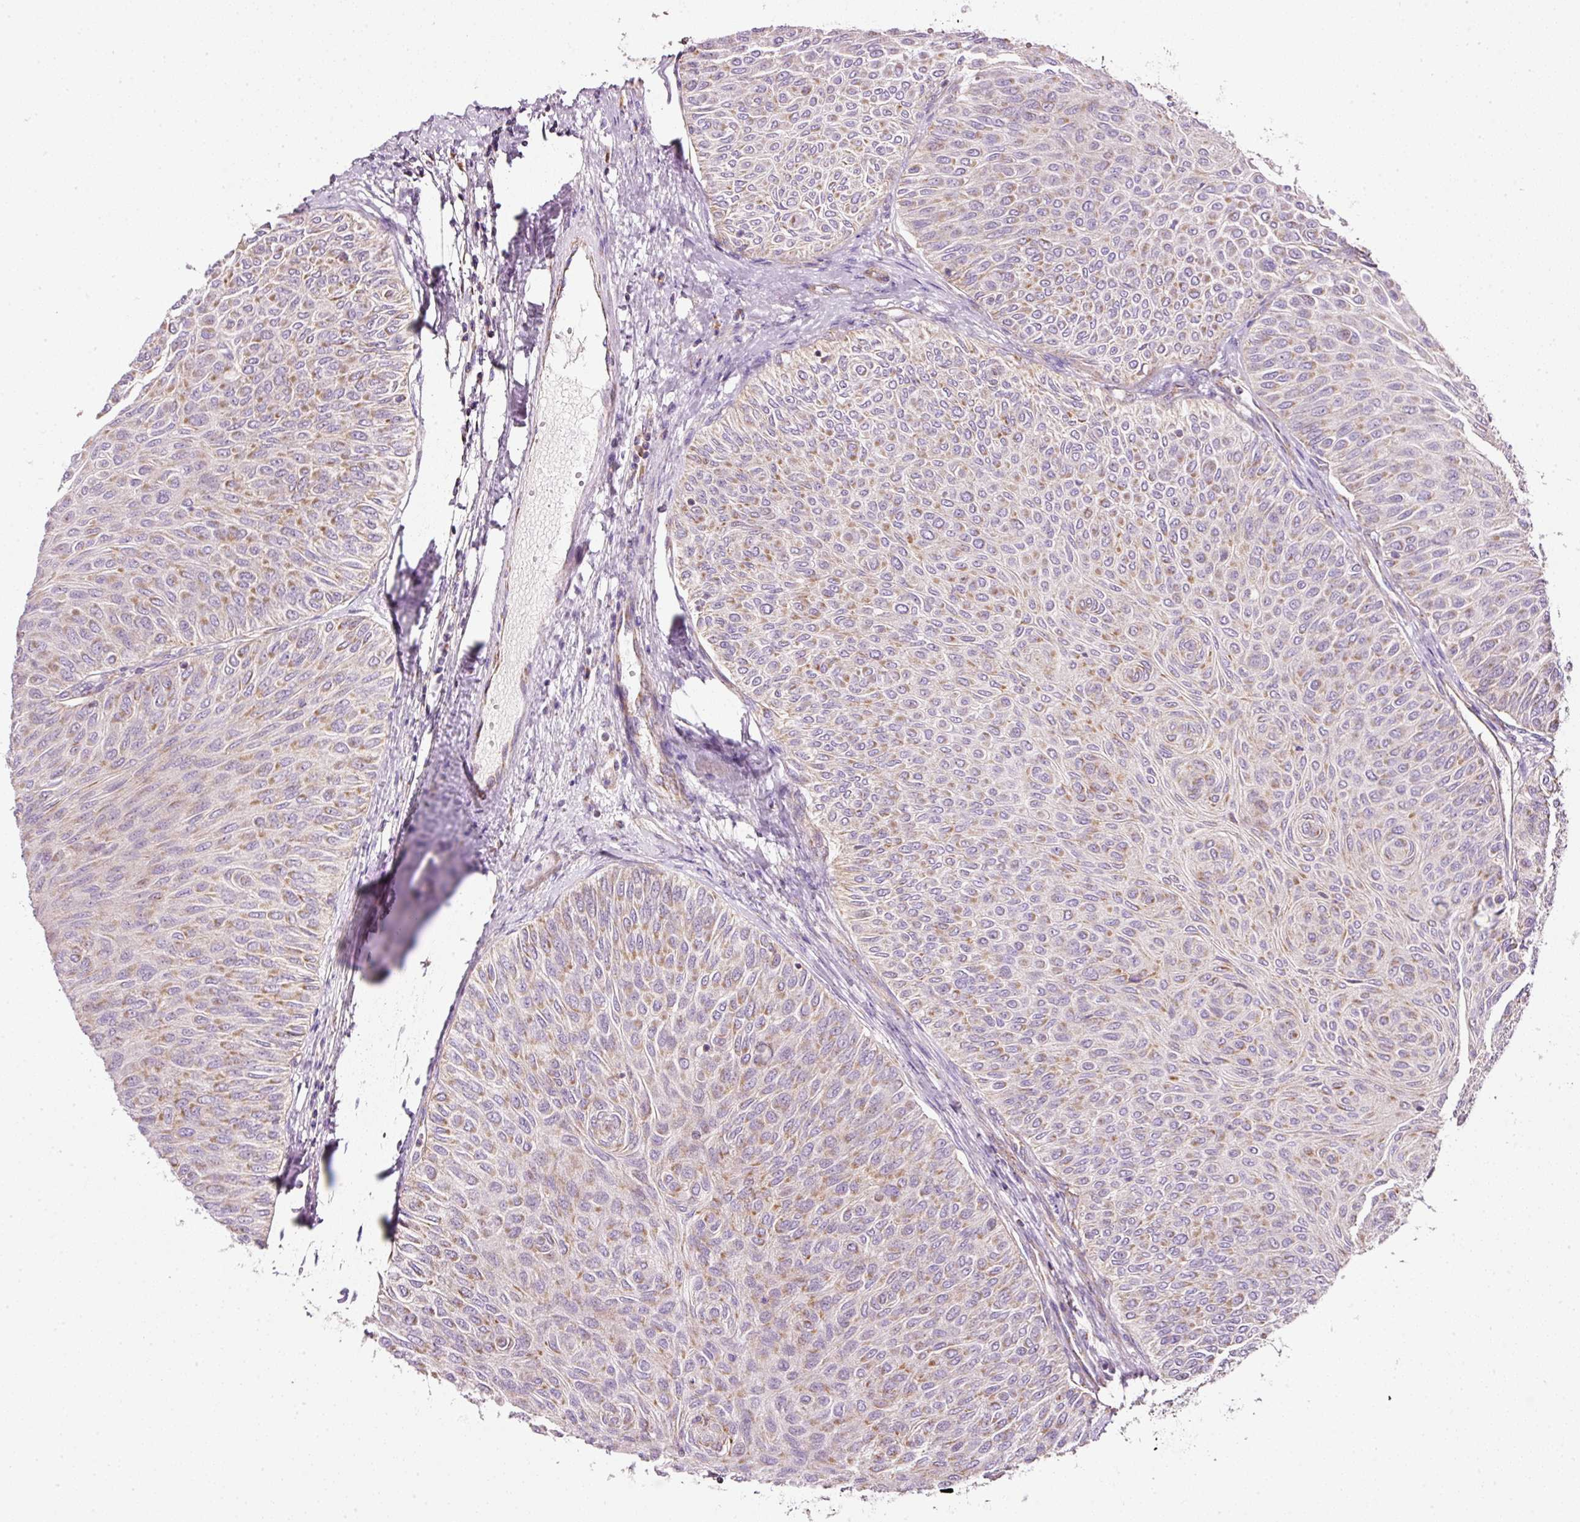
{"staining": {"intensity": "moderate", "quantity": ">75%", "location": "cytoplasmic/membranous"}, "tissue": "urothelial cancer", "cell_type": "Tumor cells", "image_type": "cancer", "snomed": [{"axis": "morphology", "description": "Urothelial carcinoma, Low grade"}, {"axis": "topography", "description": "Urinary bladder"}], "caption": "A medium amount of moderate cytoplasmic/membranous staining is present in approximately >75% of tumor cells in low-grade urothelial carcinoma tissue. (DAB (3,3'-diaminobenzidine) IHC with brightfield microscopy, high magnification).", "gene": "NDUFA1", "patient": {"sex": "male", "age": 78}}